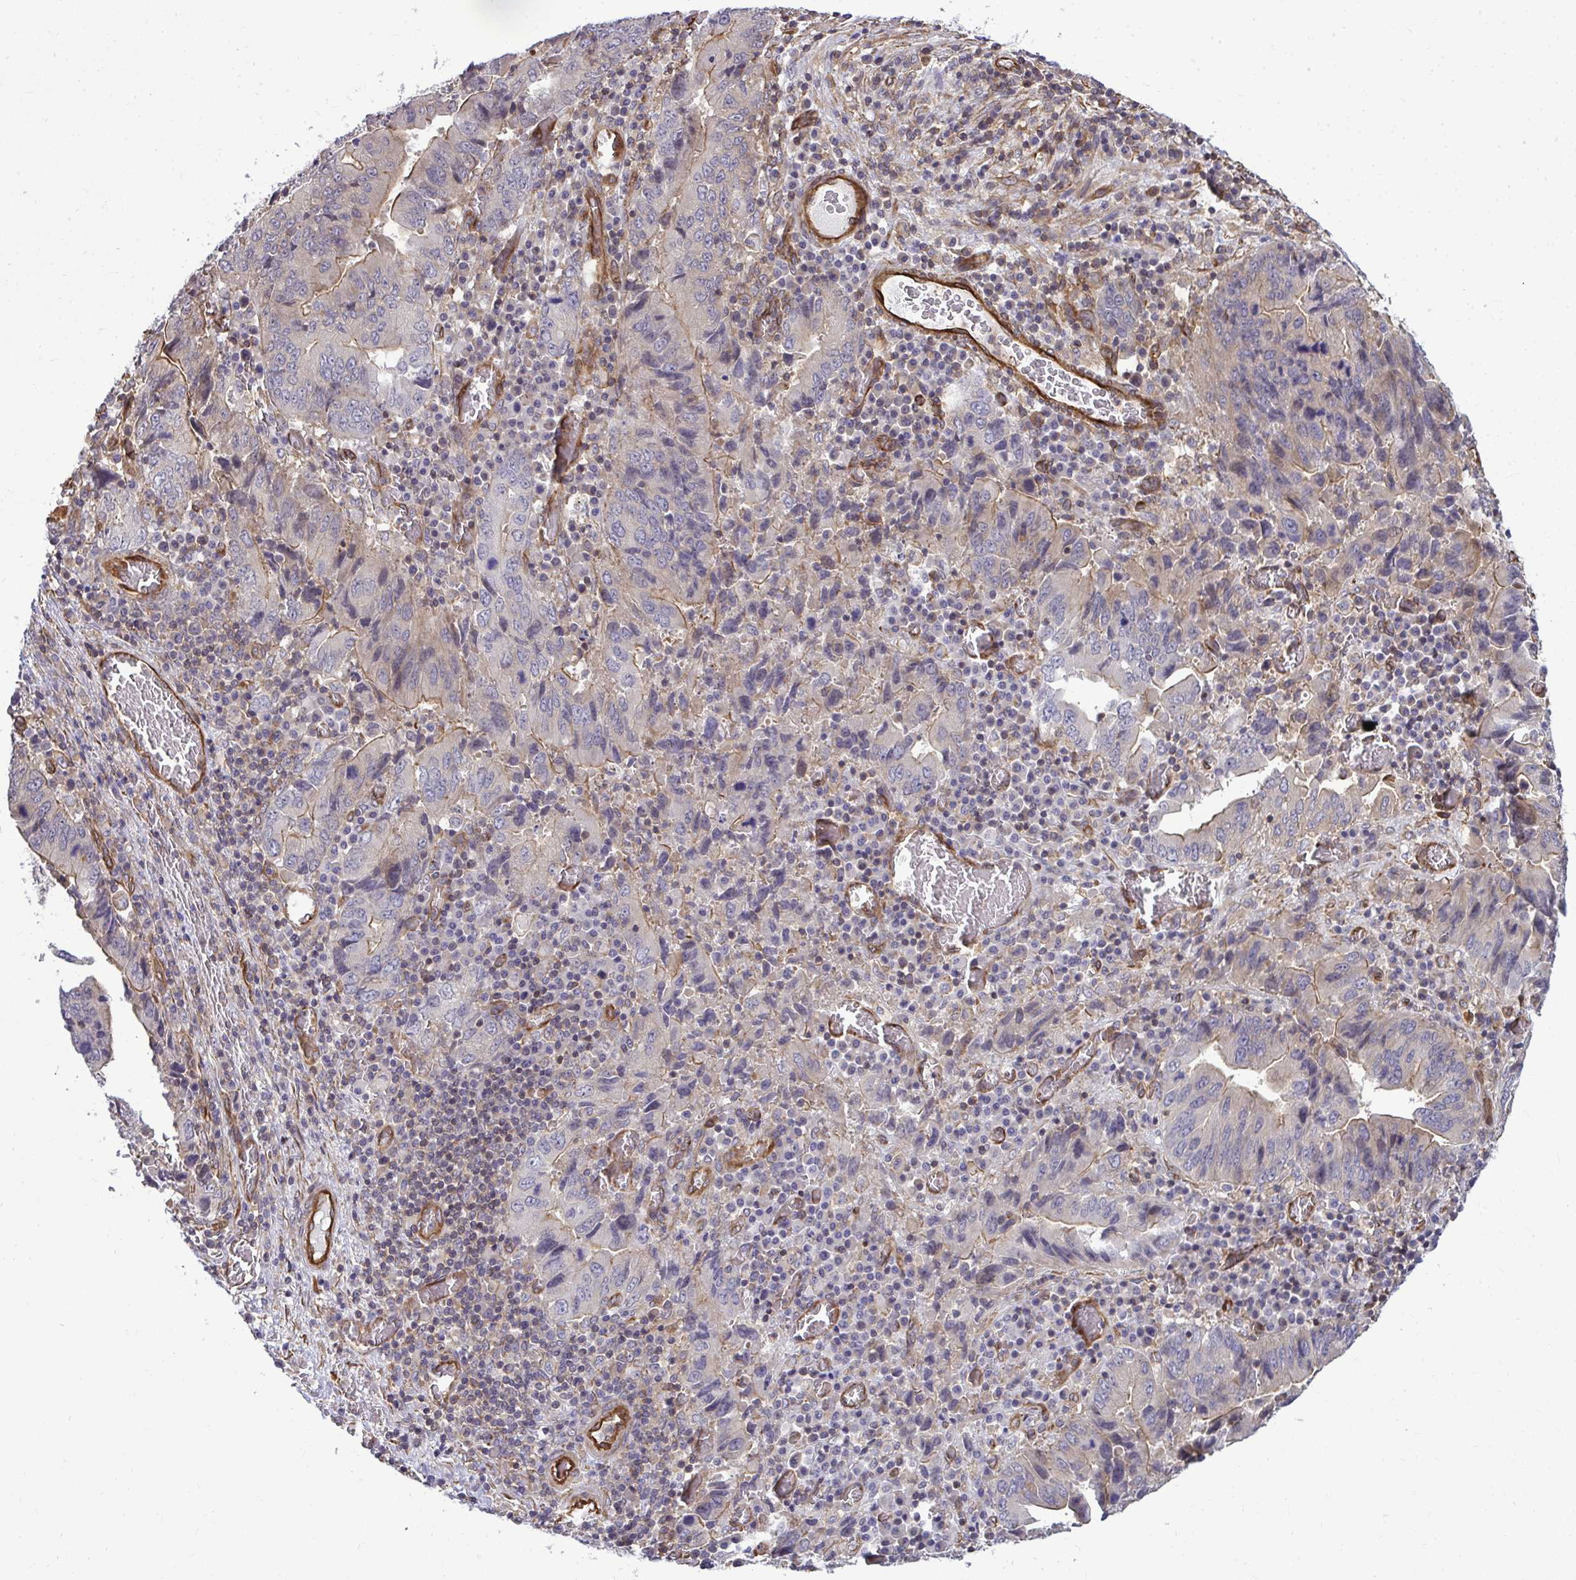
{"staining": {"intensity": "moderate", "quantity": "<25%", "location": "cytoplasmic/membranous"}, "tissue": "stomach cancer", "cell_type": "Tumor cells", "image_type": "cancer", "snomed": [{"axis": "morphology", "description": "Adenocarcinoma, NOS"}, {"axis": "topography", "description": "Stomach, upper"}], "caption": "This photomicrograph reveals IHC staining of human stomach adenocarcinoma, with low moderate cytoplasmic/membranous positivity in about <25% of tumor cells.", "gene": "FUT10", "patient": {"sex": "male", "age": 74}}